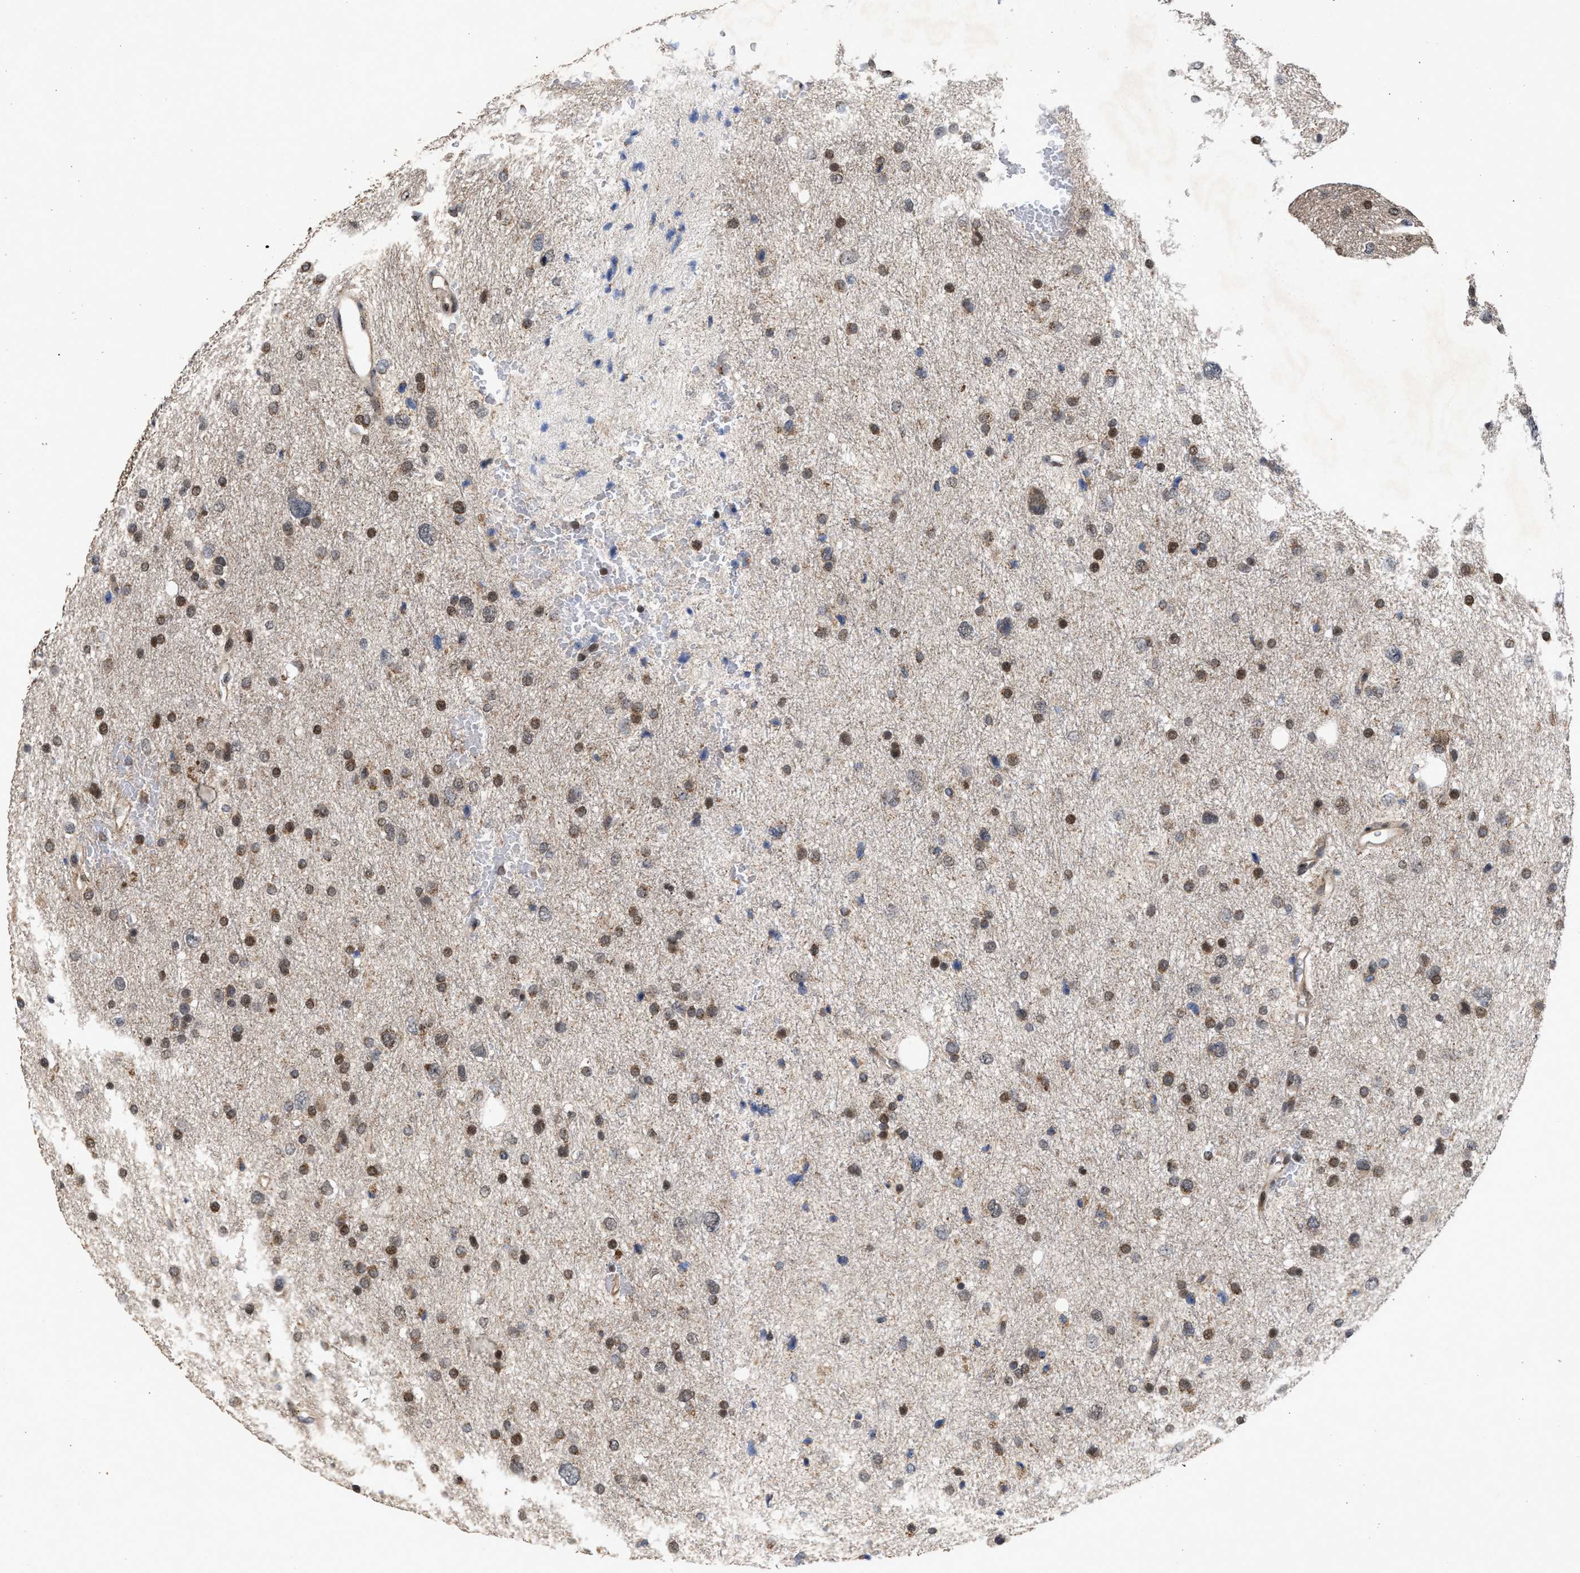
{"staining": {"intensity": "moderate", "quantity": "25%-75%", "location": "cytoplasmic/membranous,nuclear"}, "tissue": "glioma", "cell_type": "Tumor cells", "image_type": "cancer", "snomed": [{"axis": "morphology", "description": "Glioma, malignant, Low grade"}, {"axis": "topography", "description": "Brain"}], "caption": "Human low-grade glioma (malignant) stained with a brown dye displays moderate cytoplasmic/membranous and nuclear positive positivity in about 25%-75% of tumor cells.", "gene": "MKNK2", "patient": {"sex": "female", "age": 37}}